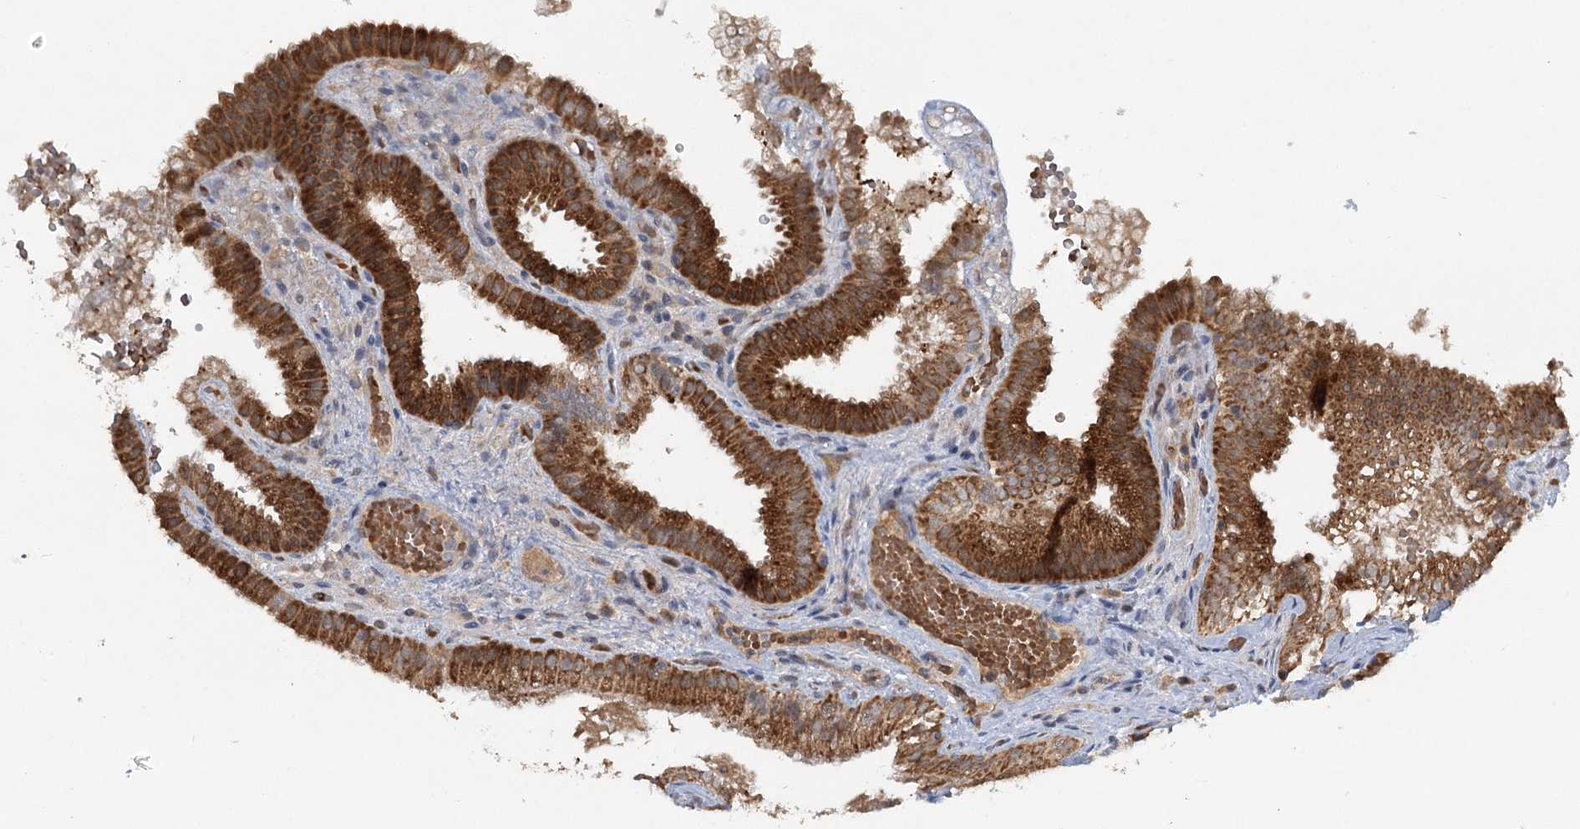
{"staining": {"intensity": "strong", "quantity": ">75%", "location": "cytoplasmic/membranous"}, "tissue": "gallbladder", "cell_type": "Glandular cells", "image_type": "normal", "snomed": [{"axis": "morphology", "description": "Normal tissue, NOS"}, {"axis": "topography", "description": "Gallbladder"}], "caption": "IHC of normal human gallbladder reveals high levels of strong cytoplasmic/membranous staining in about >75% of glandular cells.", "gene": "PYROXD2", "patient": {"sex": "female", "age": 30}}